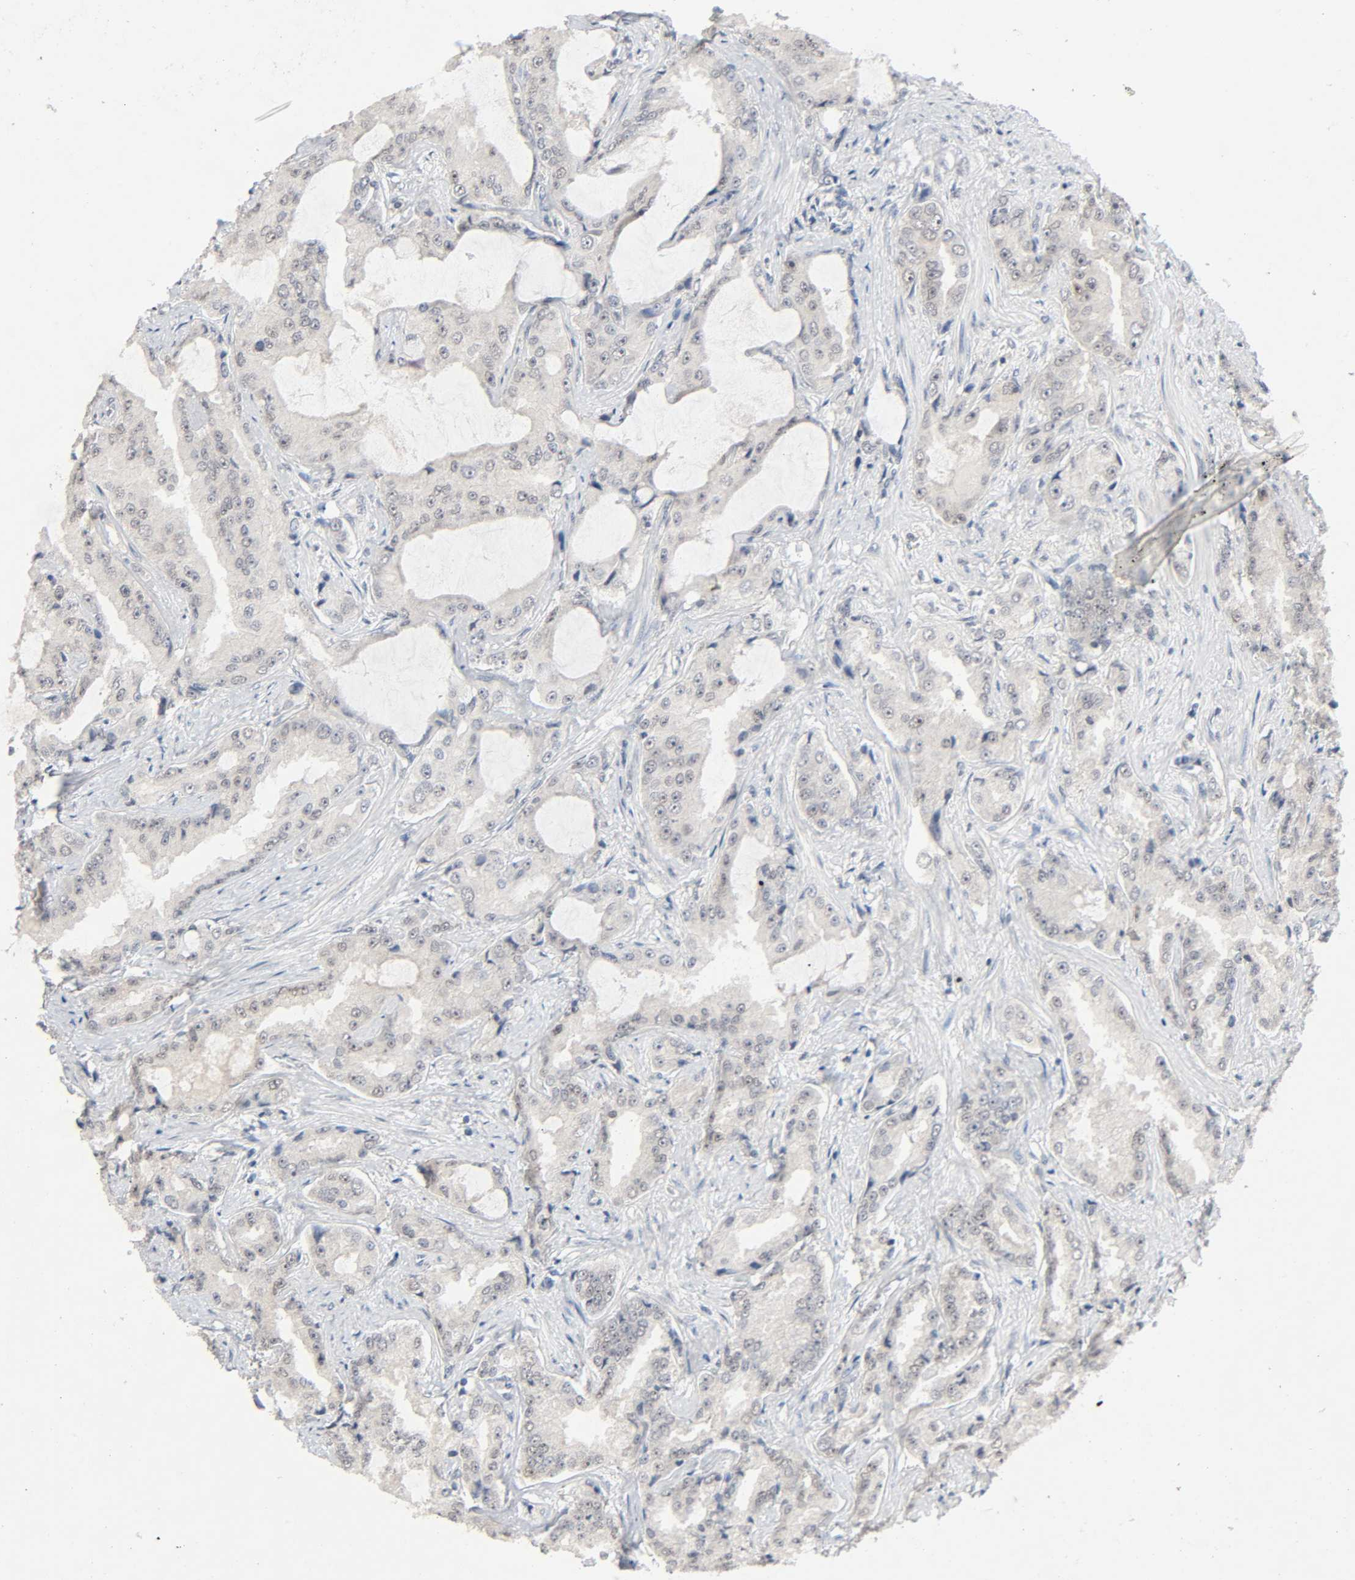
{"staining": {"intensity": "weak", "quantity": "25%-75%", "location": "cytoplasmic/membranous,nuclear"}, "tissue": "prostate cancer", "cell_type": "Tumor cells", "image_type": "cancer", "snomed": [{"axis": "morphology", "description": "Adenocarcinoma, High grade"}, {"axis": "topography", "description": "Prostate"}], "caption": "Prostate cancer stained with a brown dye exhibits weak cytoplasmic/membranous and nuclear positive staining in about 25%-75% of tumor cells.", "gene": "MAPKAPK5", "patient": {"sex": "male", "age": 73}}